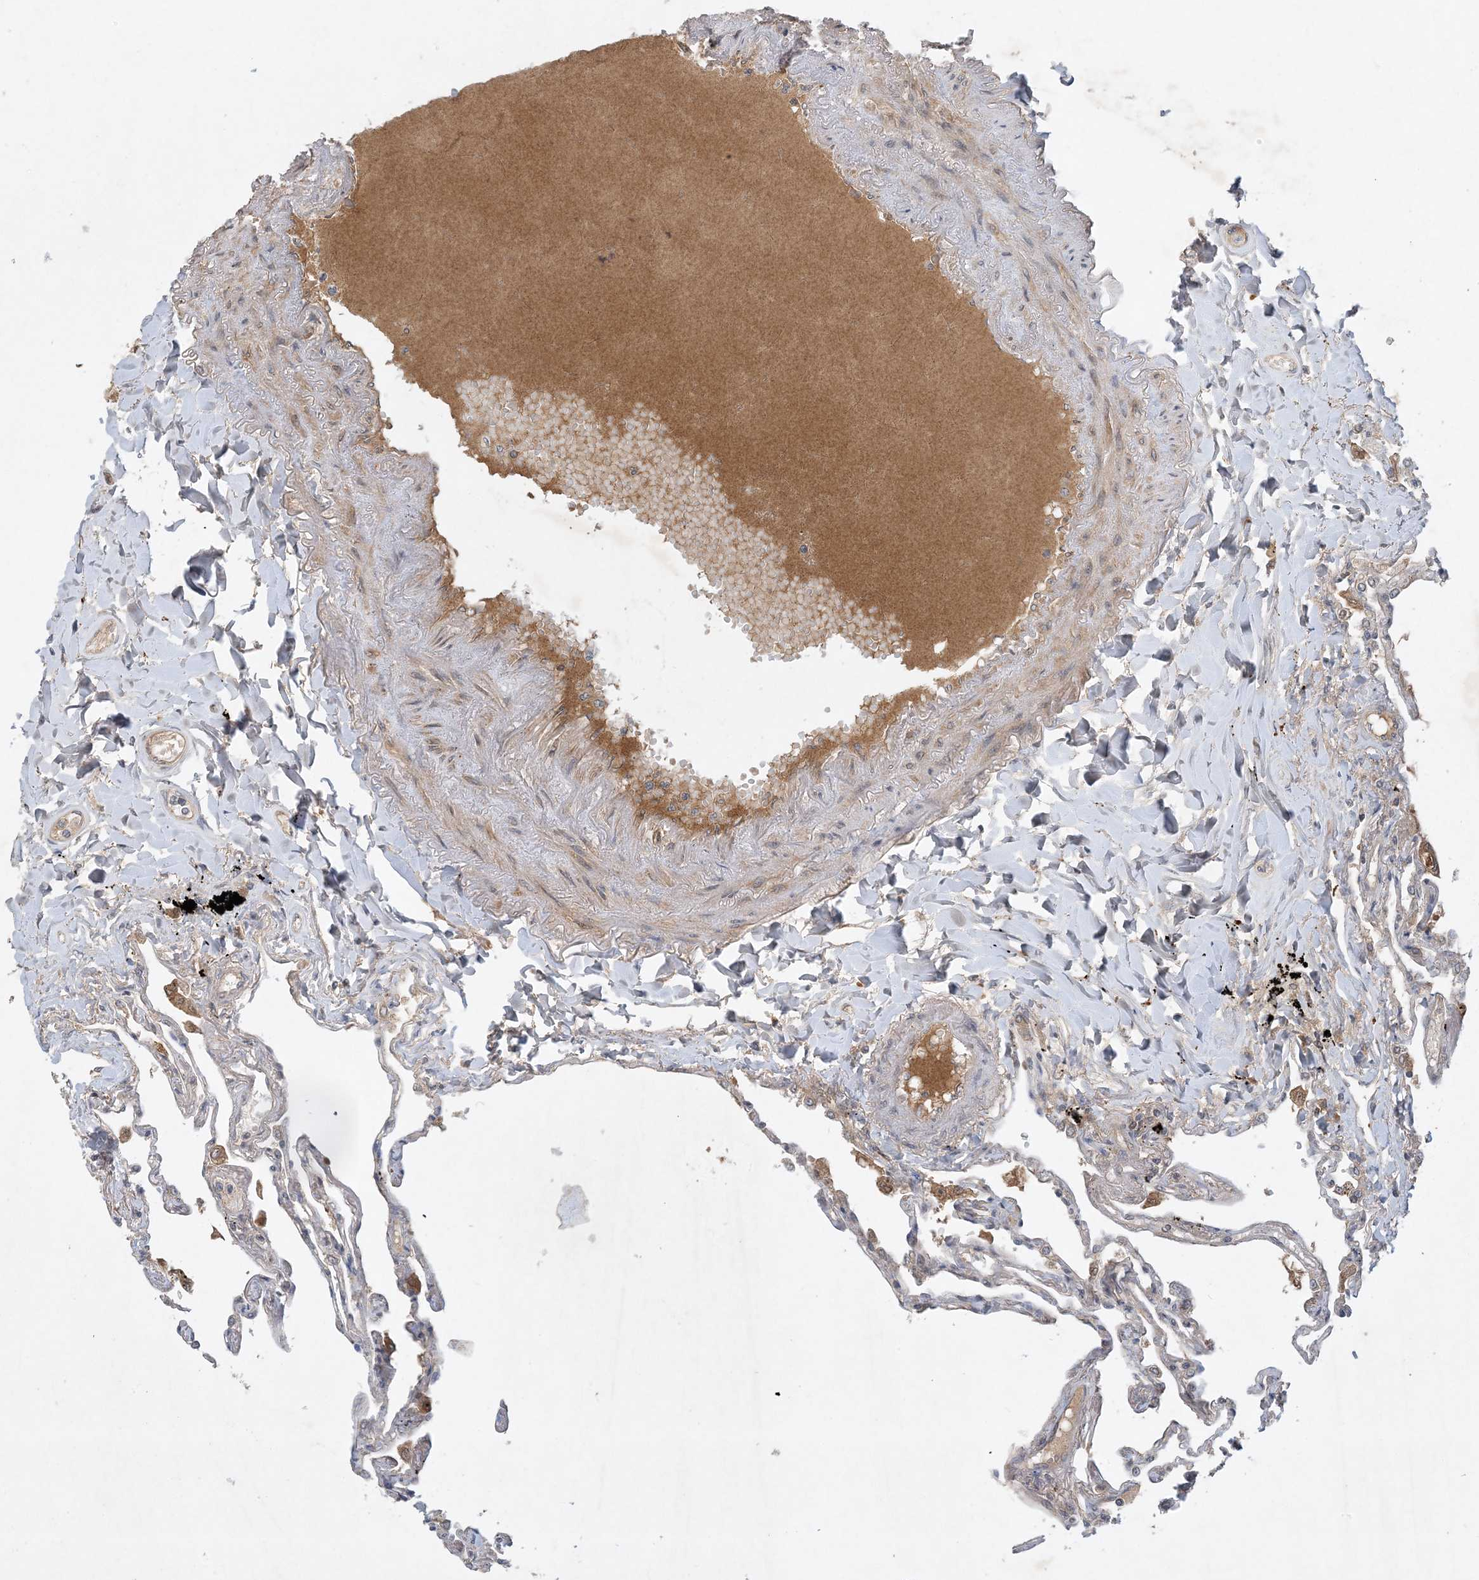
{"staining": {"intensity": "negative", "quantity": "none", "location": "none"}, "tissue": "lung", "cell_type": "Alveolar cells", "image_type": "normal", "snomed": [{"axis": "morphology", "description": "Normal tissue, NOS"}, {"axis": "topography", "description": "Lung"}], "caption": "Protein analysis of benign lung exhibits no significant staining in alveolar cells.", "gene": "ZCCHC4", "patient": {"sex": "female", "age": 67}}